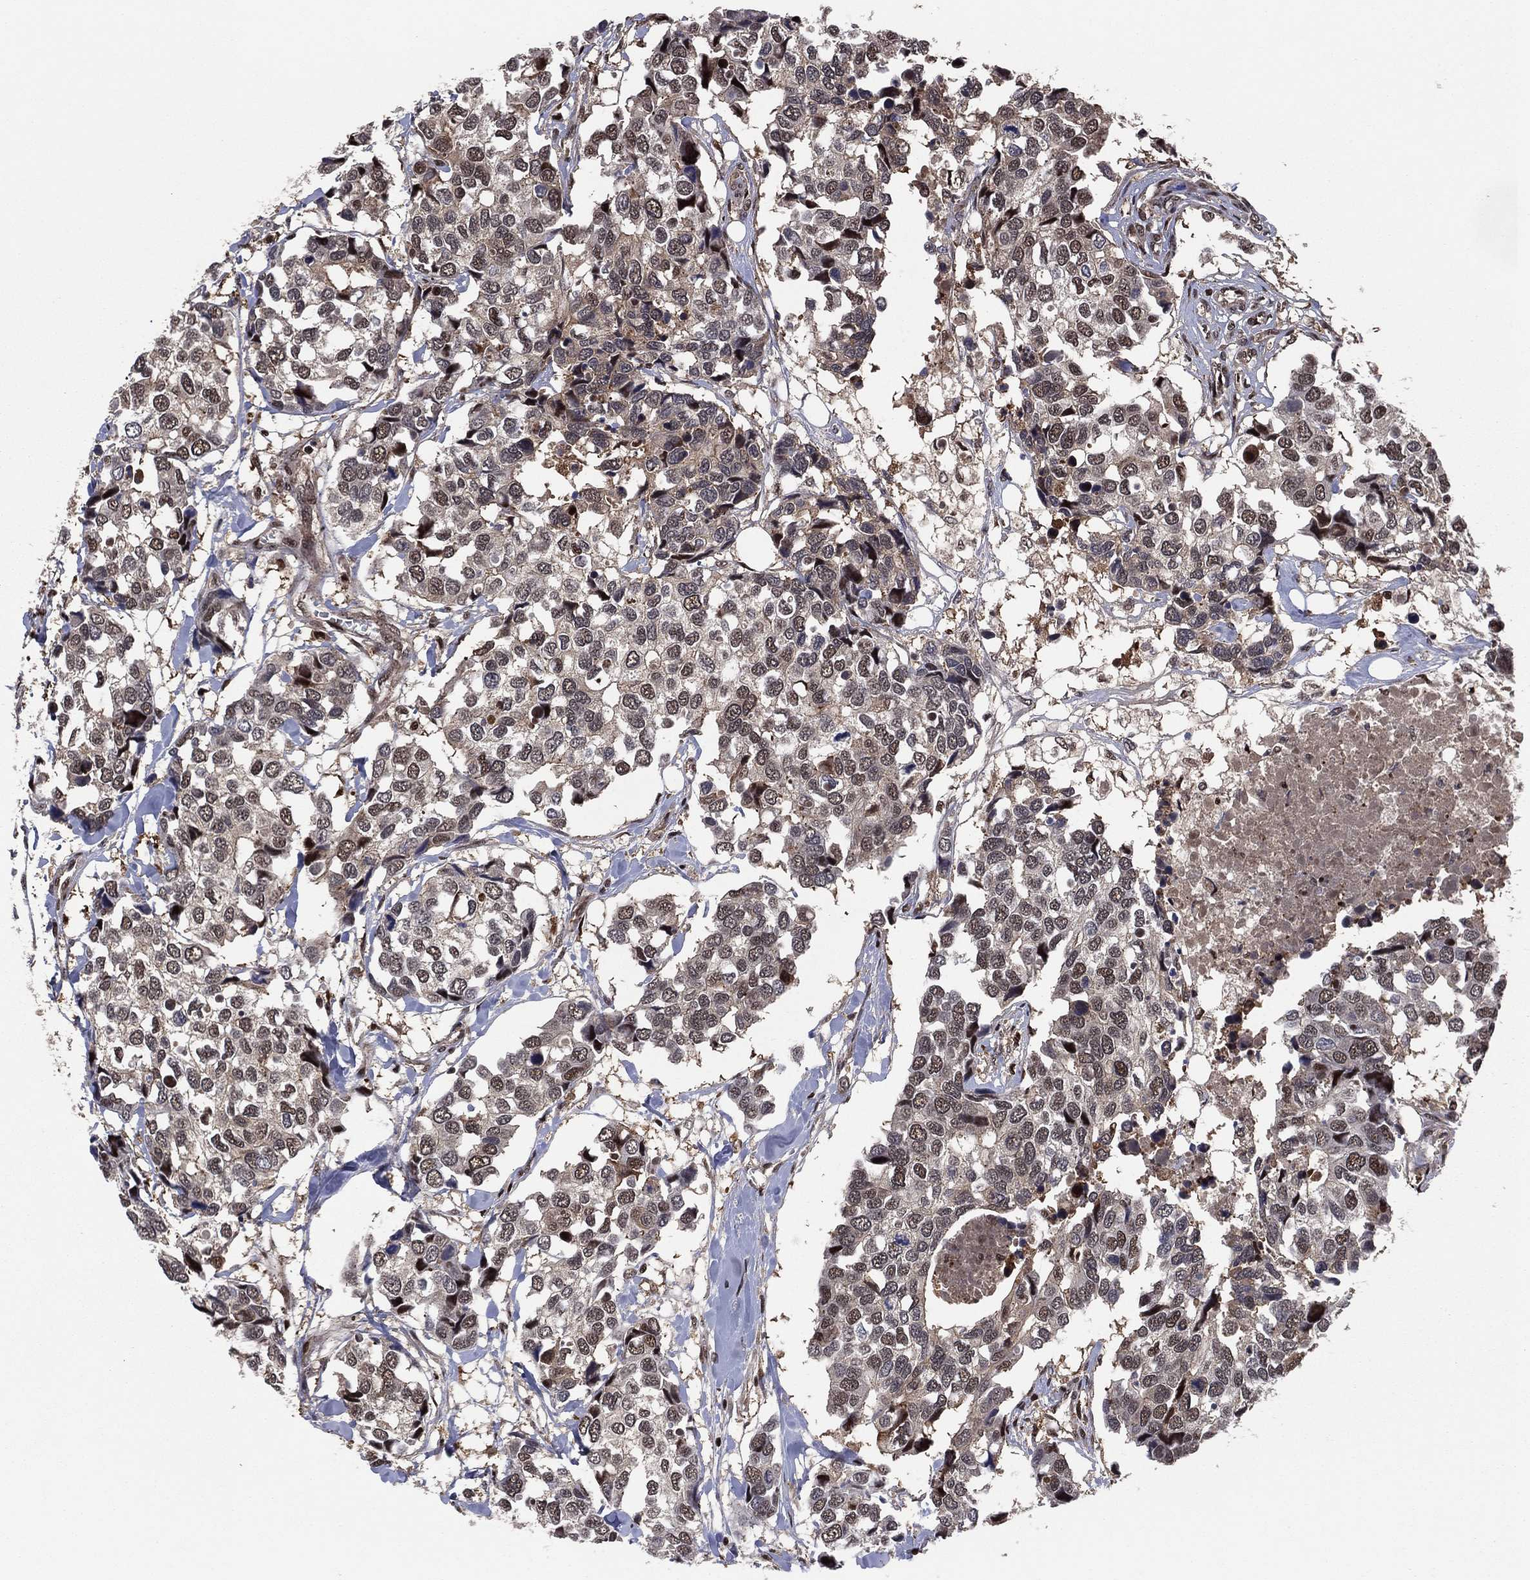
{"staining": {"intensity": "moderate", "quantity": "25%-75%", "location": "nuclear"}, "tissue": "breast cancer", "cell_type": "Tumor cells", "image_type": "cancer", "snomed": [{"axis": "morphology", "description": "Duct carcinoma"}, {"axis": "topography", "description": "Breast"}], "caption": "Tumor cells exhibit medium levels of moderate nuclear expression in about 25%-75% of cells in invasive ductal carcinoma (breast).", "gene": "ICOSLG", "patient": {"sex": "female", "age": 83}}